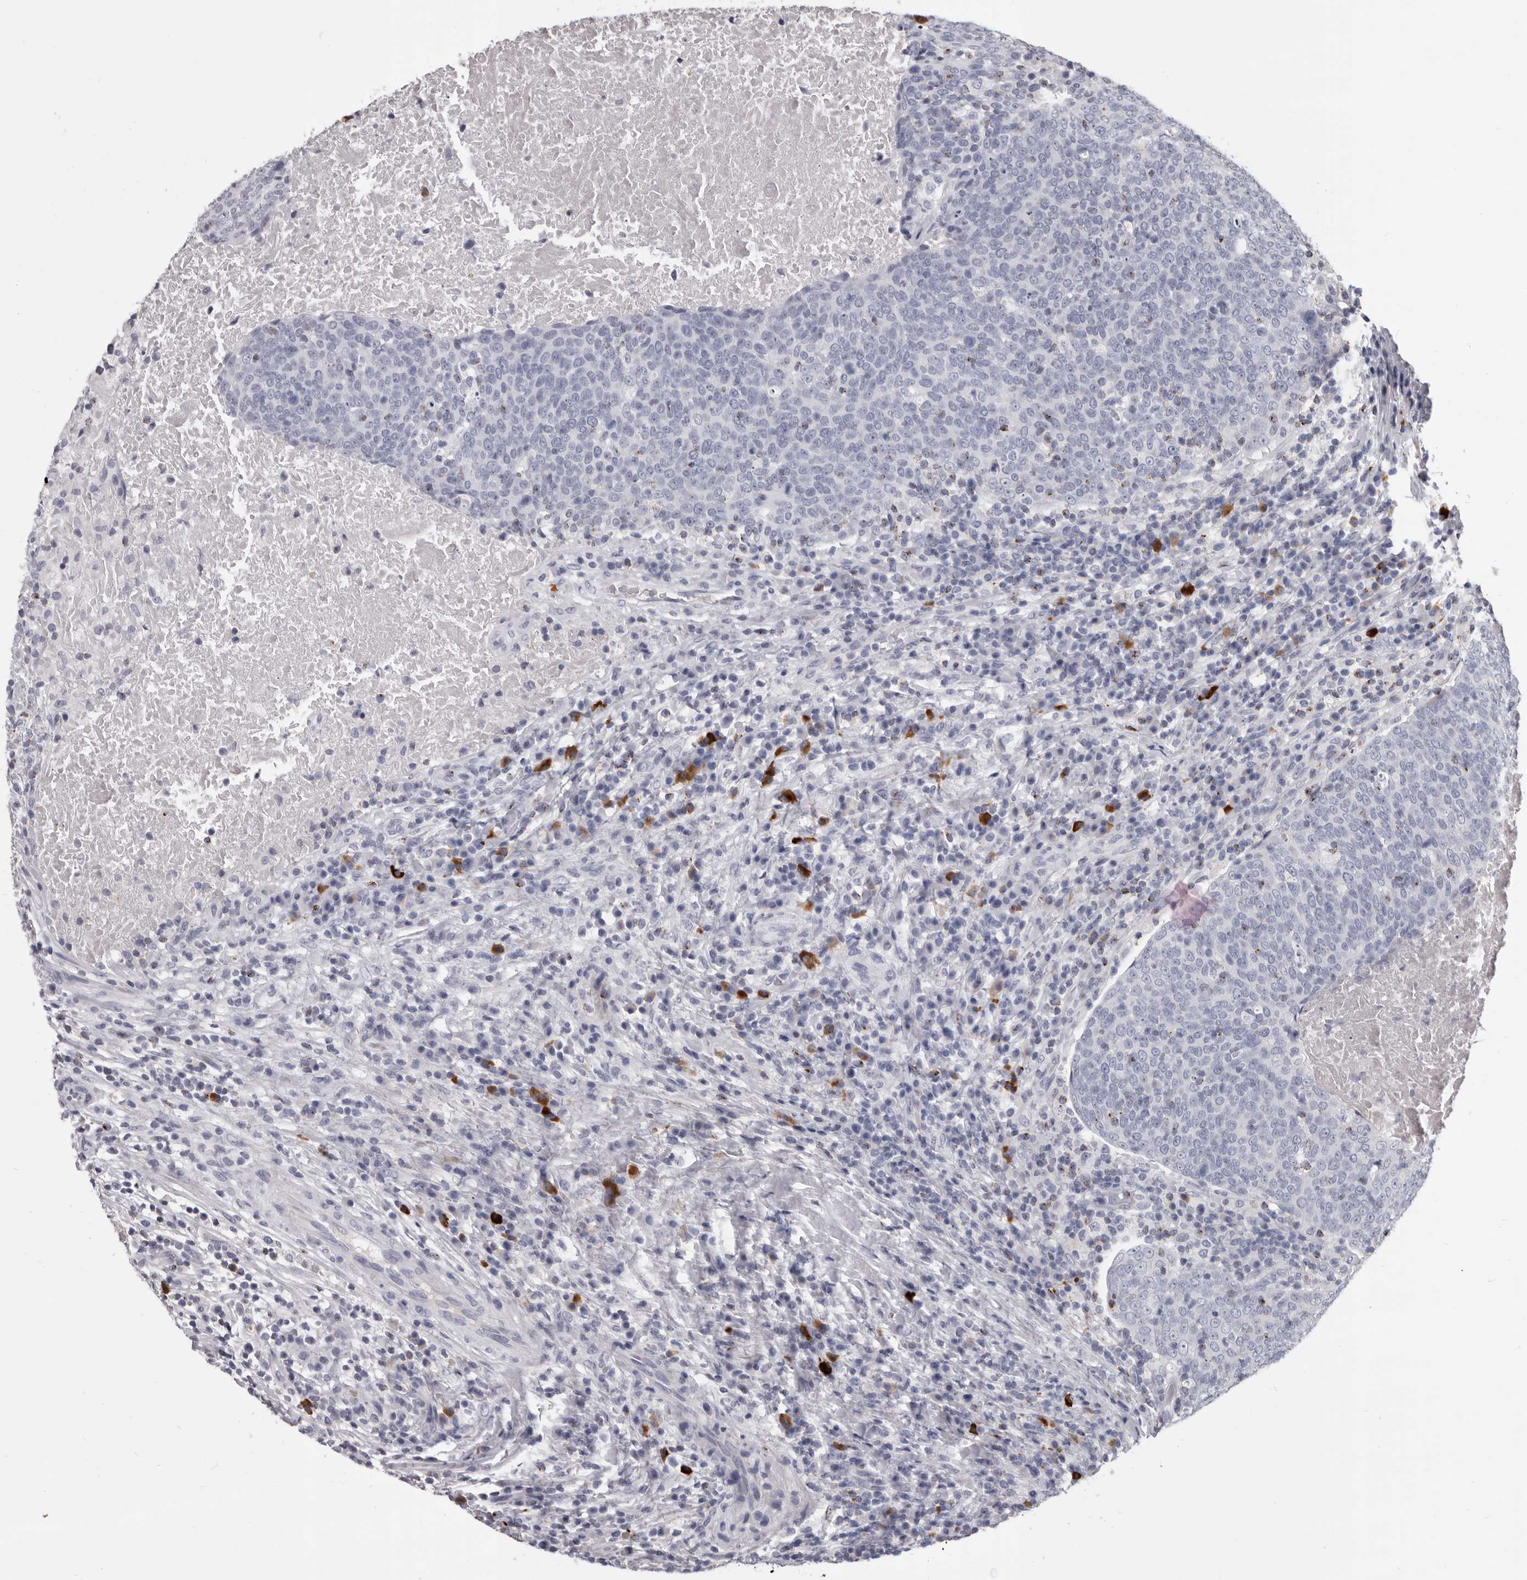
{"staining": {"intensity": "negative", "quantity": "none", "location": "none"}, "tissue": "head and neck cancer", "cell_type": "Tumor cells", "image_type": "cancer", "snomed": [{"axis": "morphology", "description": "Squamous cell carcinoma, NOS"}, {"axis": "morphology", "description": "Squamous cell carcinoma, metastatic, NOS"}, {"axis": "topography", "description": "Lymph node"}, {"axis": "topography", "description": "Head-Neck"}], "caption": "Immunohistochemistry photomicrograph of neoplastic tissue: head and neck squamous cell carcinoma stained with DAB demonstrates no significant protein positivity in tumor cells.", "gene": "GZMH", "patient": {"sex": "male", "age": 62}}